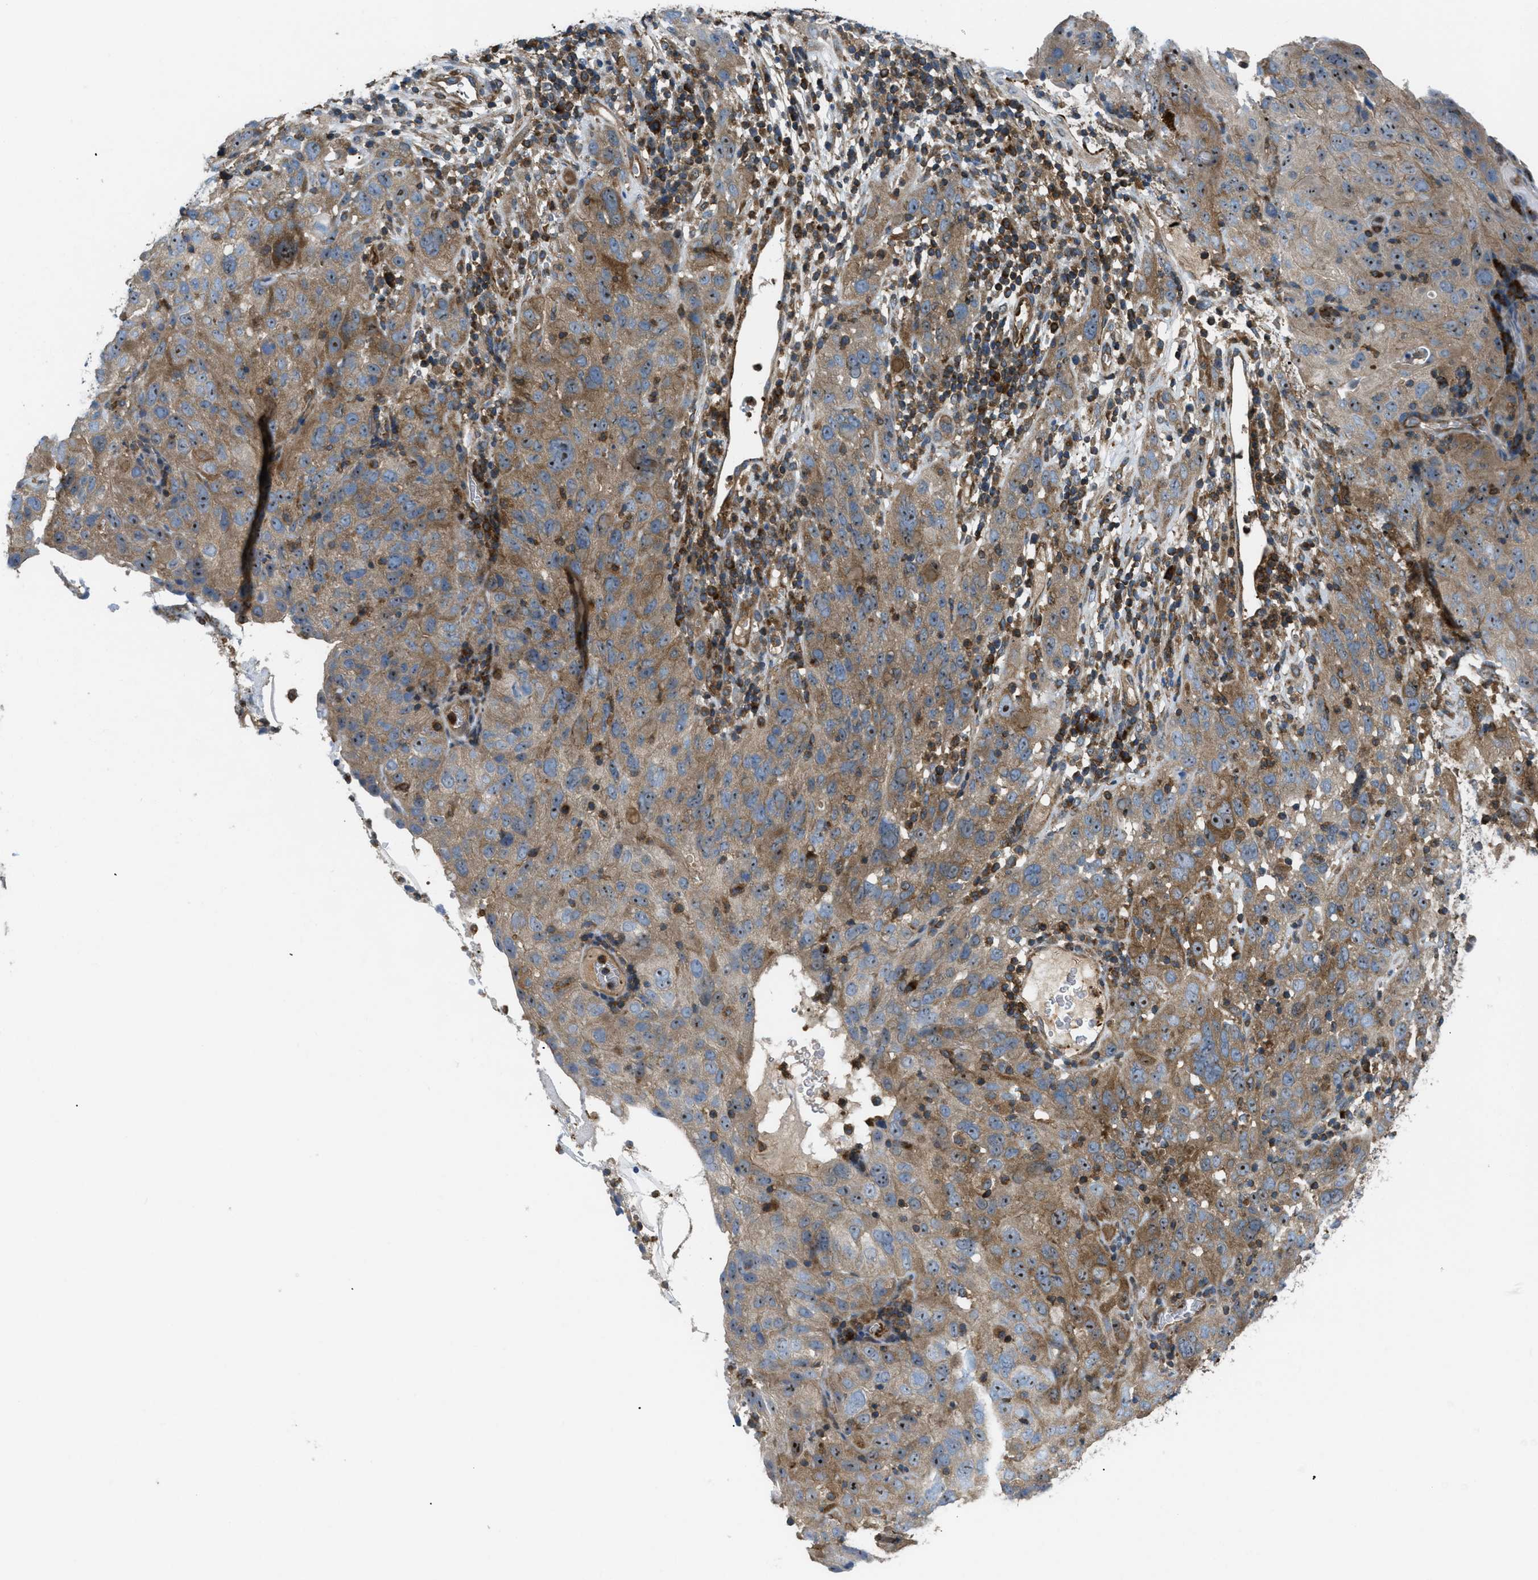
{"staining": {"intensity": "moderate", "quantity": ">75%", "location": "cytoplasmic/membranous,nuclear"}, "tissue": "cervical cancer", "cell_type": "Tumor cells", "image_type": "cancer", "snomed": [{"axis": "morphology", "description": "Squamous cell carcinoma, NOS"}, {"axis": "topography", "description": "Cervix"}], "caption": "There is medium levels of moderate cytoplasmic/membranous and nuclear positivity in tumor cells of cervical cancer (squamous cell carcinoma), as demonstrated by immunohistochemical staining (brown color).", "gene": "ATP2A3", "patient": {"sex": "female", "age": 32}}